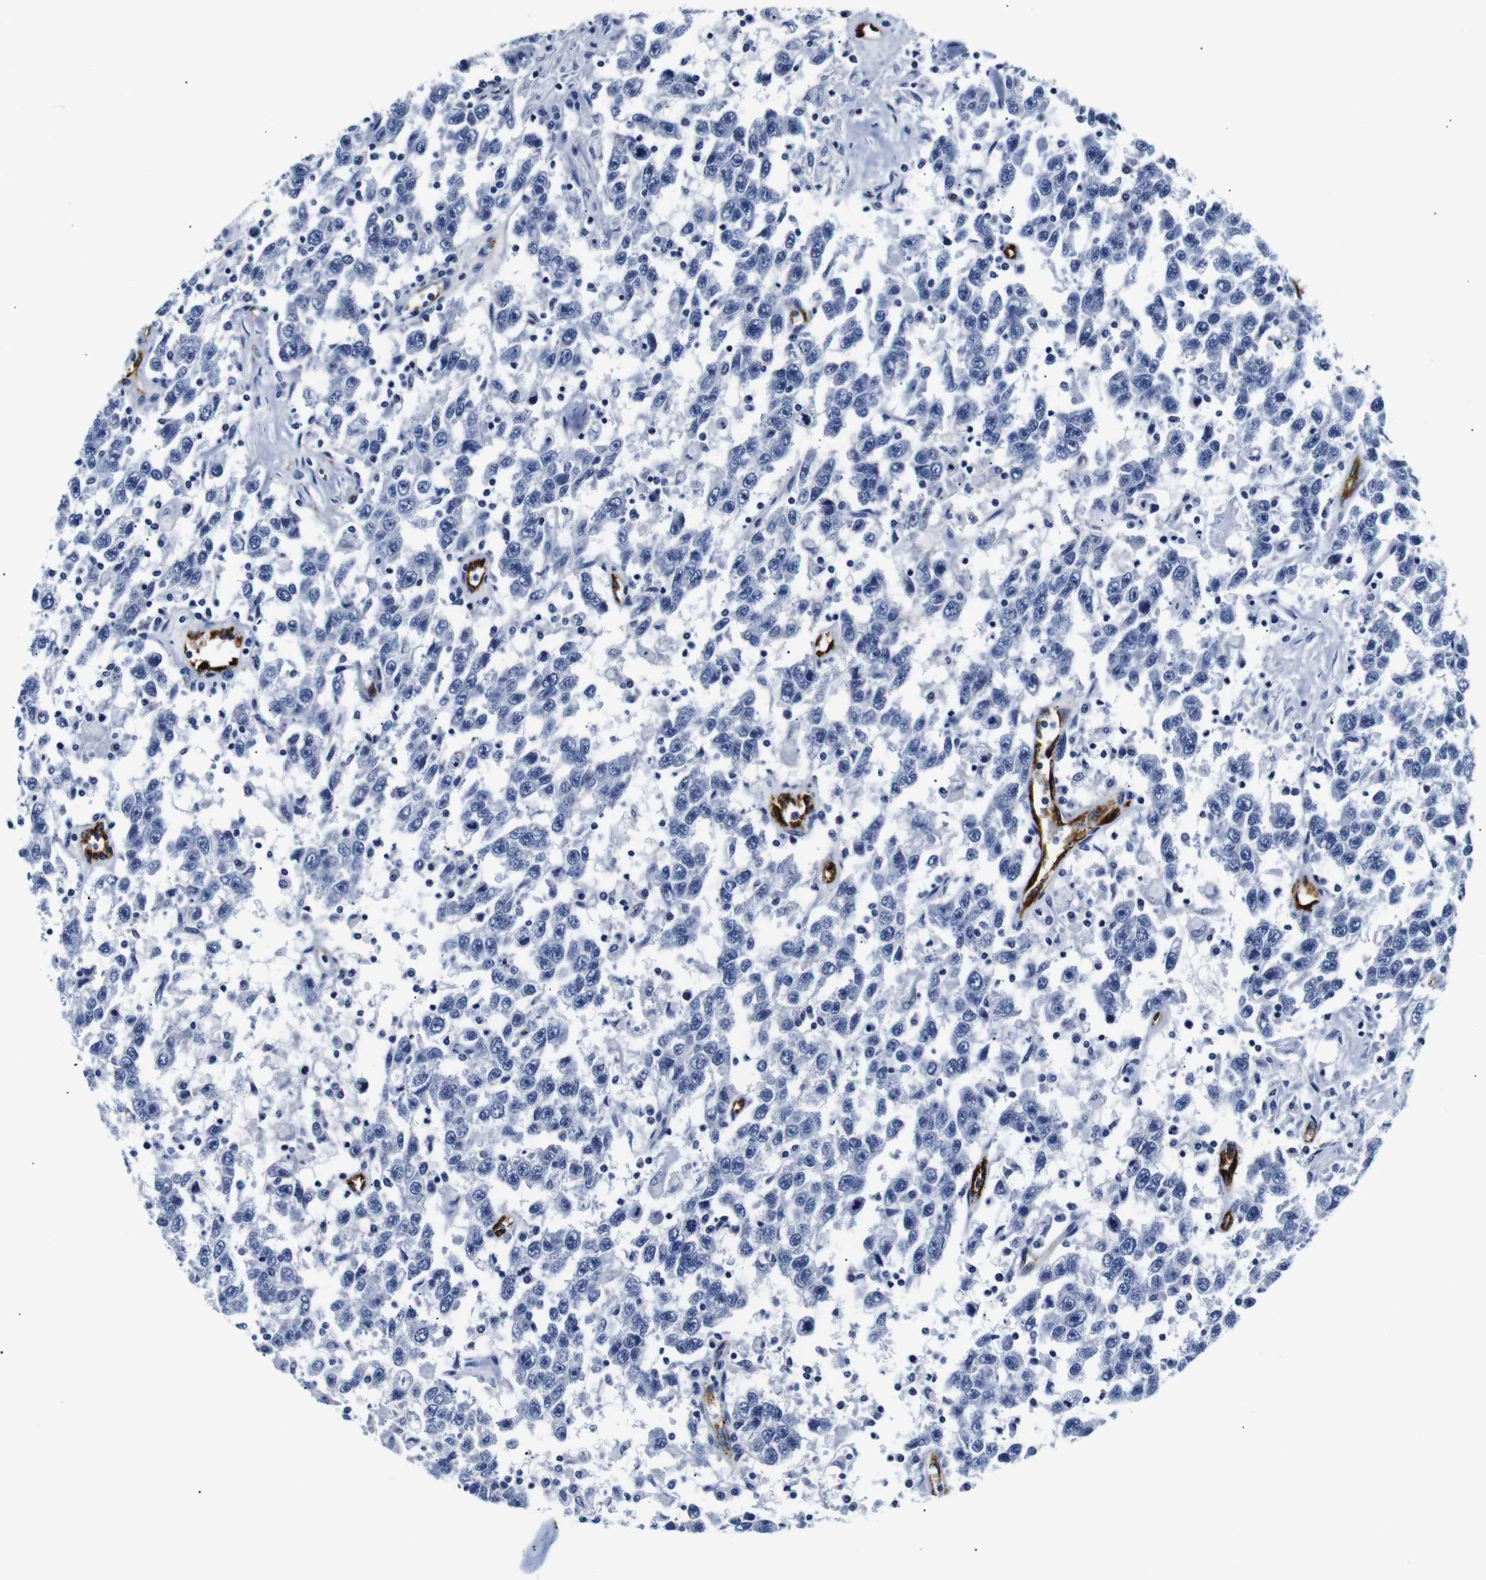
{"staining": {"intensity": "negative", "quantity": "none", "location": "none"}, "tissue": "testis cancer", "cell_type": "Tumor cells", "image_type": "cancer", "snomed": [{"axis": "morphology", "description": "Seminoma, NOS"}, {"axis": "topography", "description": "Testis"}], "caption": "The photomicrograph exhibits no significant staining in tumor cells of testis cancer. (DAB immunohistochemistry (IHC) with hematoxylin counter stain).", "gene": "MUC4", "patient": {"sex": "male", "age": 41}}